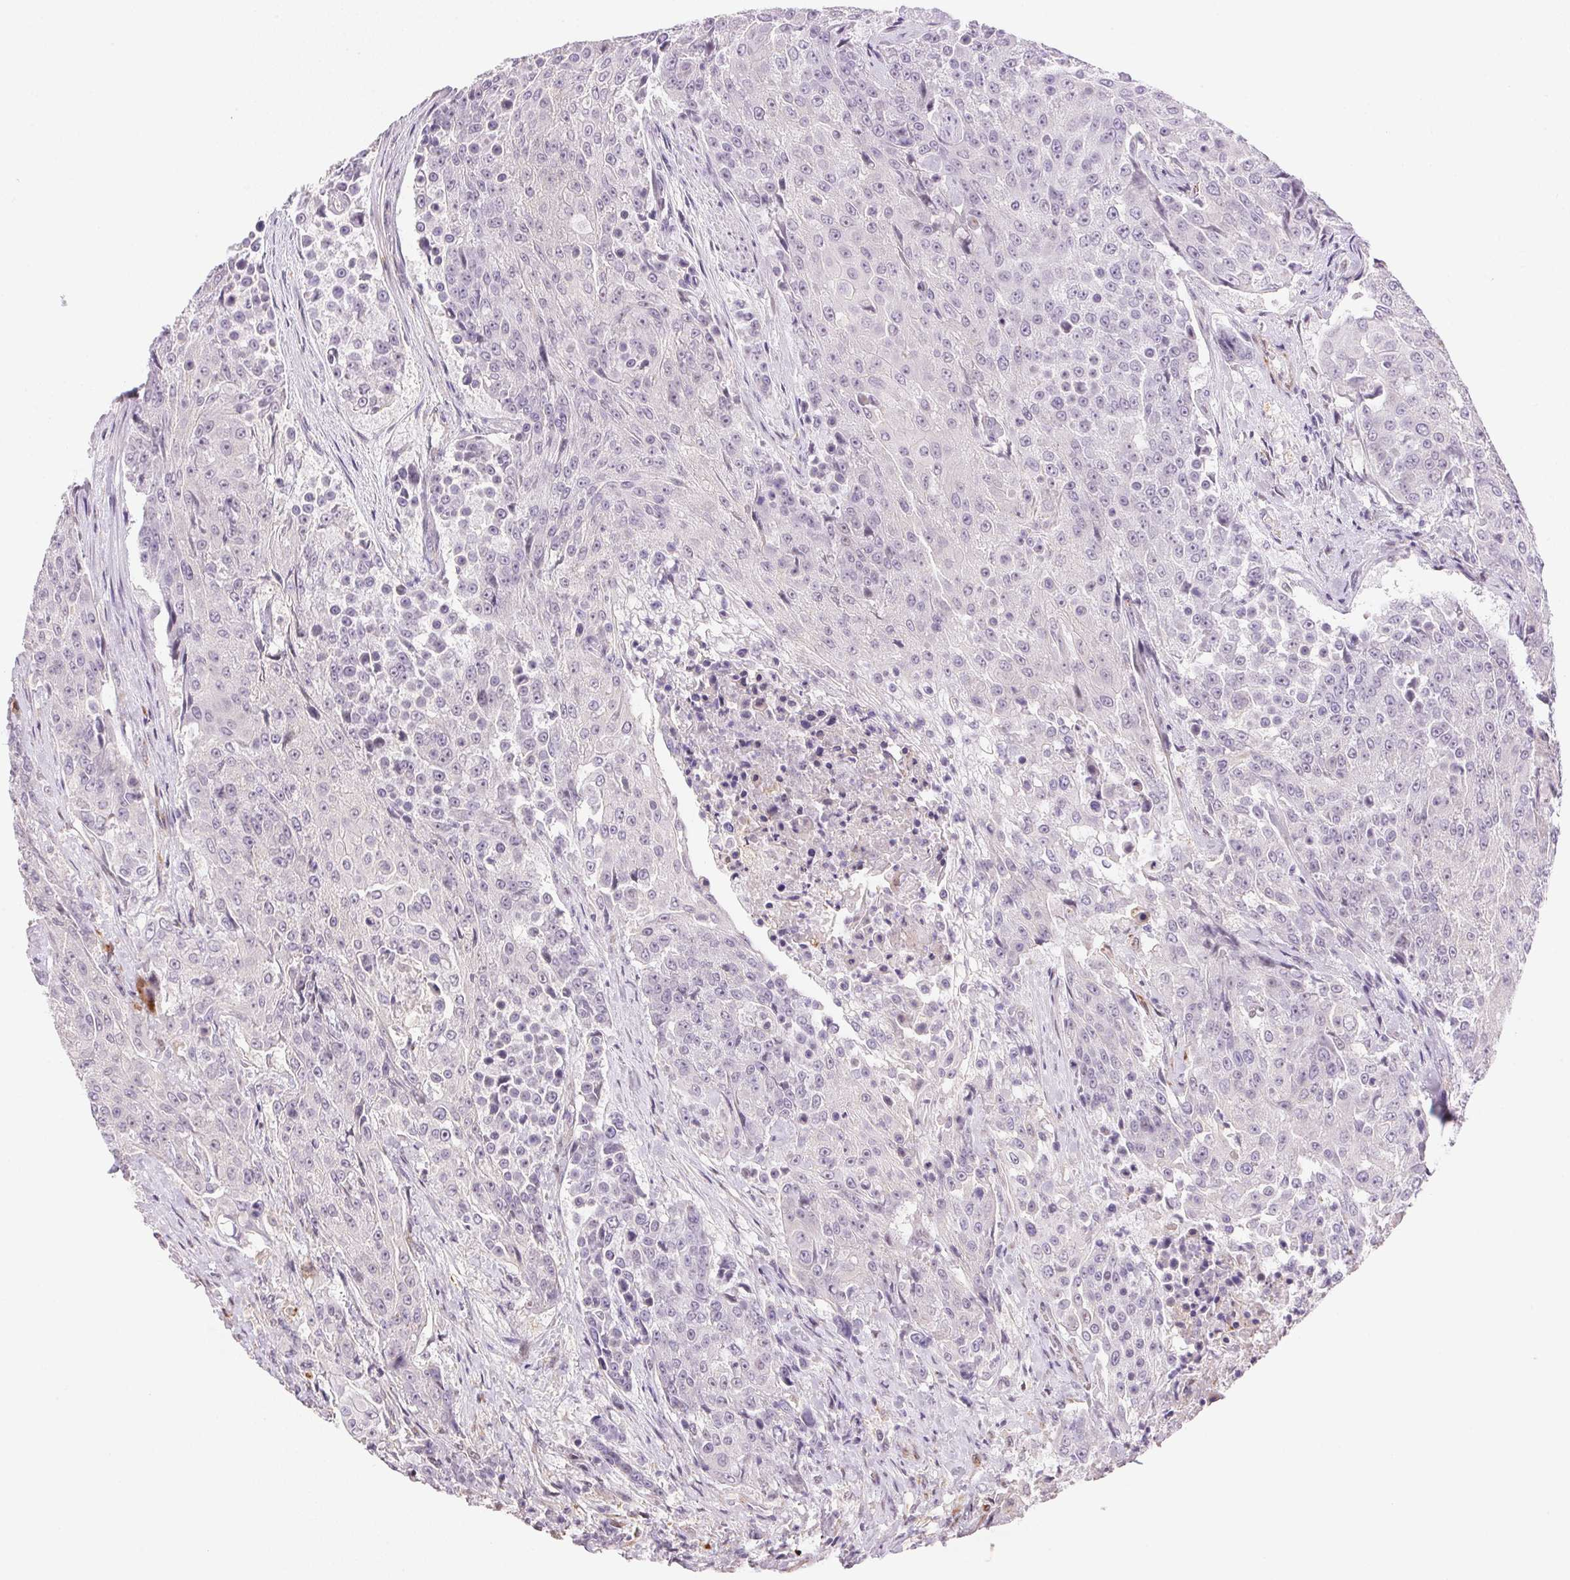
{"staining": {"intensity": "negative", "quantity": "none", "location": "none"}, "tissue": "urothelial cancer", "cell_type": "Tumor cells", "image_type": "cancer", "snomed": [{"axis": "morphology", "description": "Urothelial carcinoma, High grade"}, {"axis": "topography", "description": "Urinary bladder"}], "caption": "DAB immunohistochemical staining of urothelial cancer demonstrates no significant positivity in tumor cells.", "gene": "GYG2", "patient": {"sex": "female", "age": 63}}